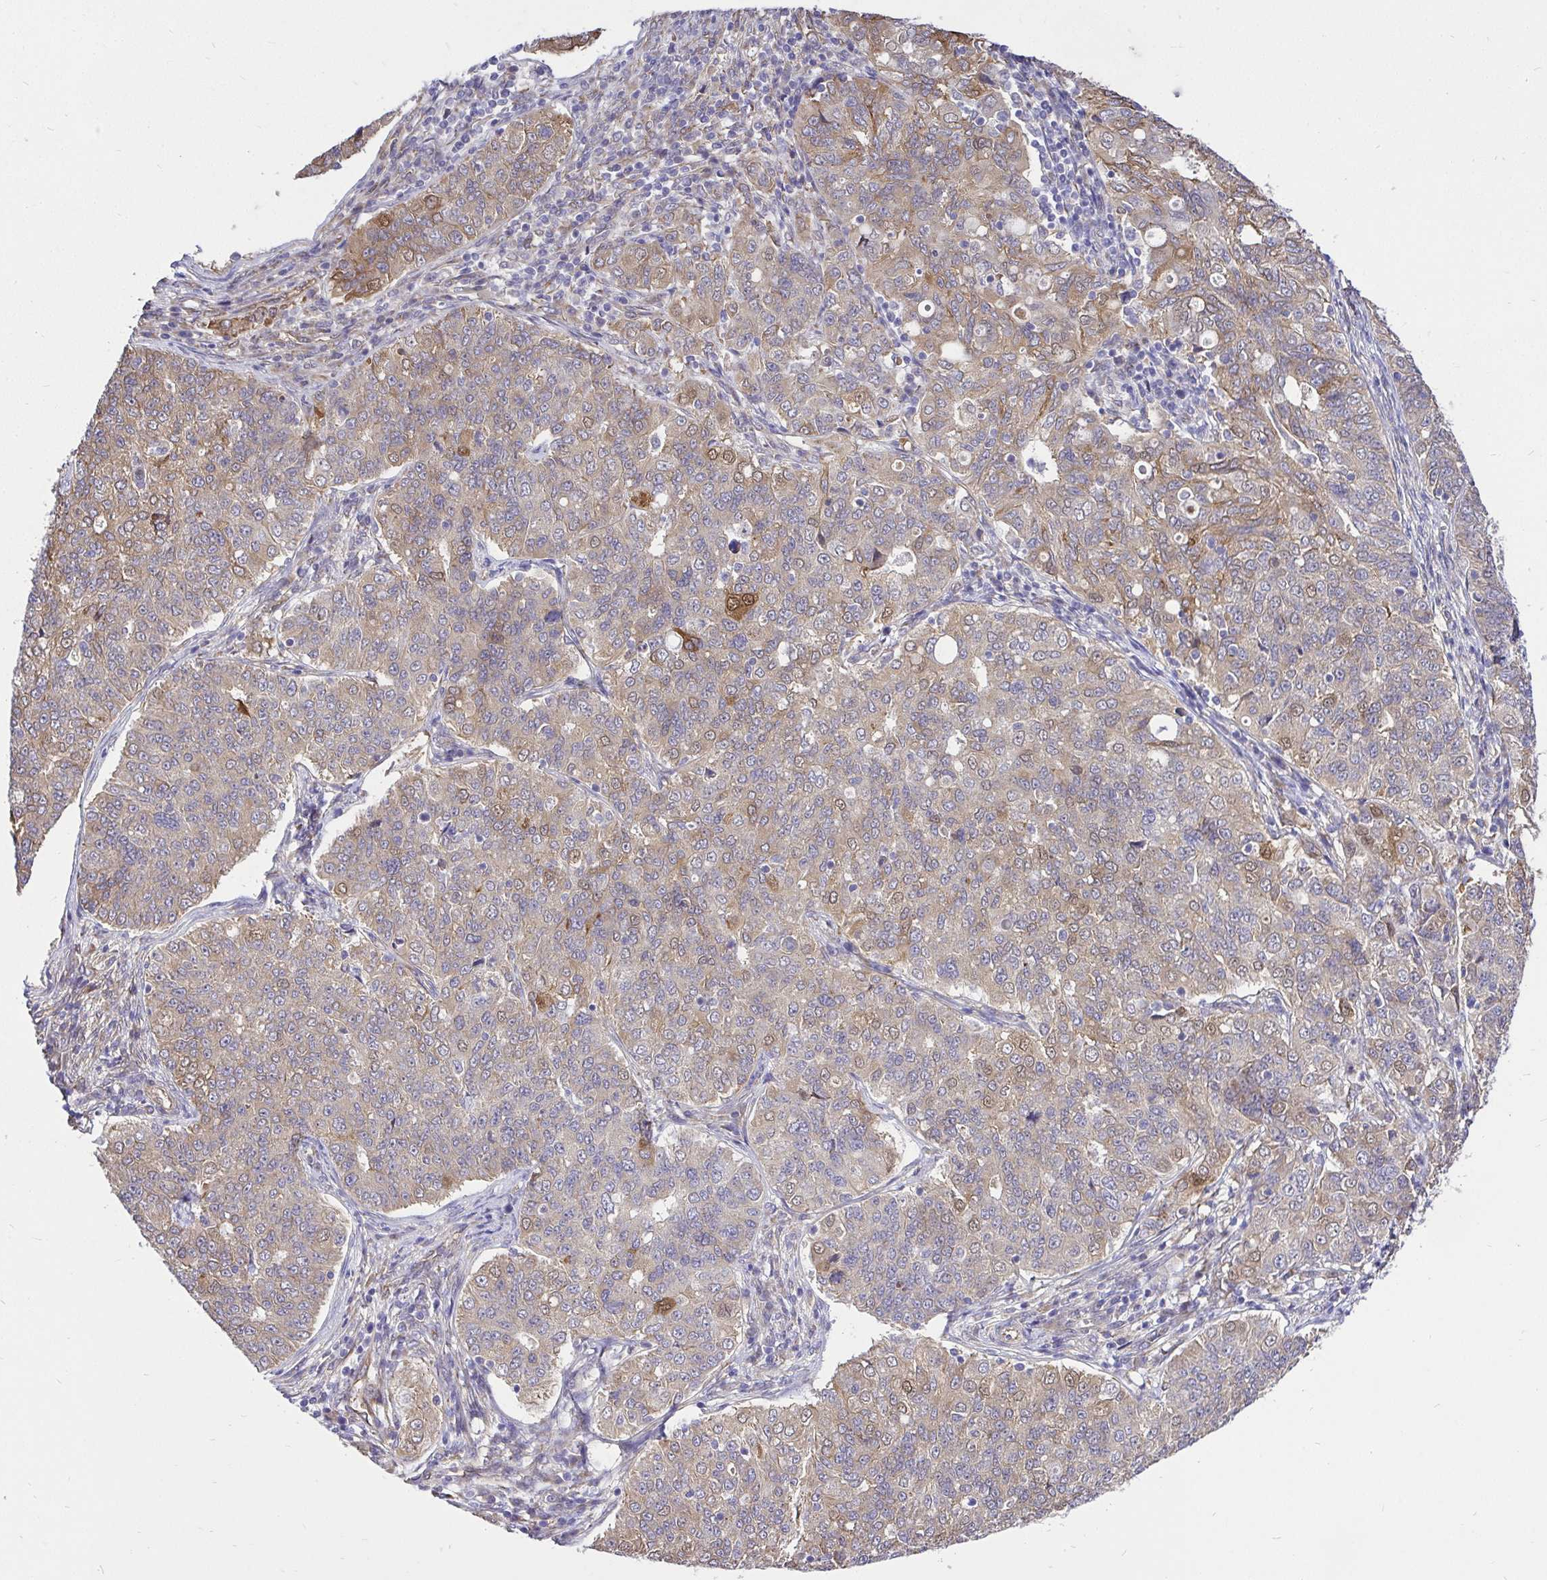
{"staining": {"intensity": "moderate", "quantity": "<25%", "location": "cytoplasmic/membranous"}, "tissue": "endometrial cancer", "cell_type": "Tumor cells", "image_type": "cancer", "snomed": [{"axis": "morphology", "description": "Adenocarcinoma, NOS"}, {"axis": "topography", "description": "Endometrium"}], "caption": "Adenocarcinoma (endometrial) was stained to show a protein in brown. There is low levels of moderate cytoplasmic/membranous expression in about <25% of tumor cells.", "gene": "CCDC122", "patient": {"sex": "female", "age": 43}}